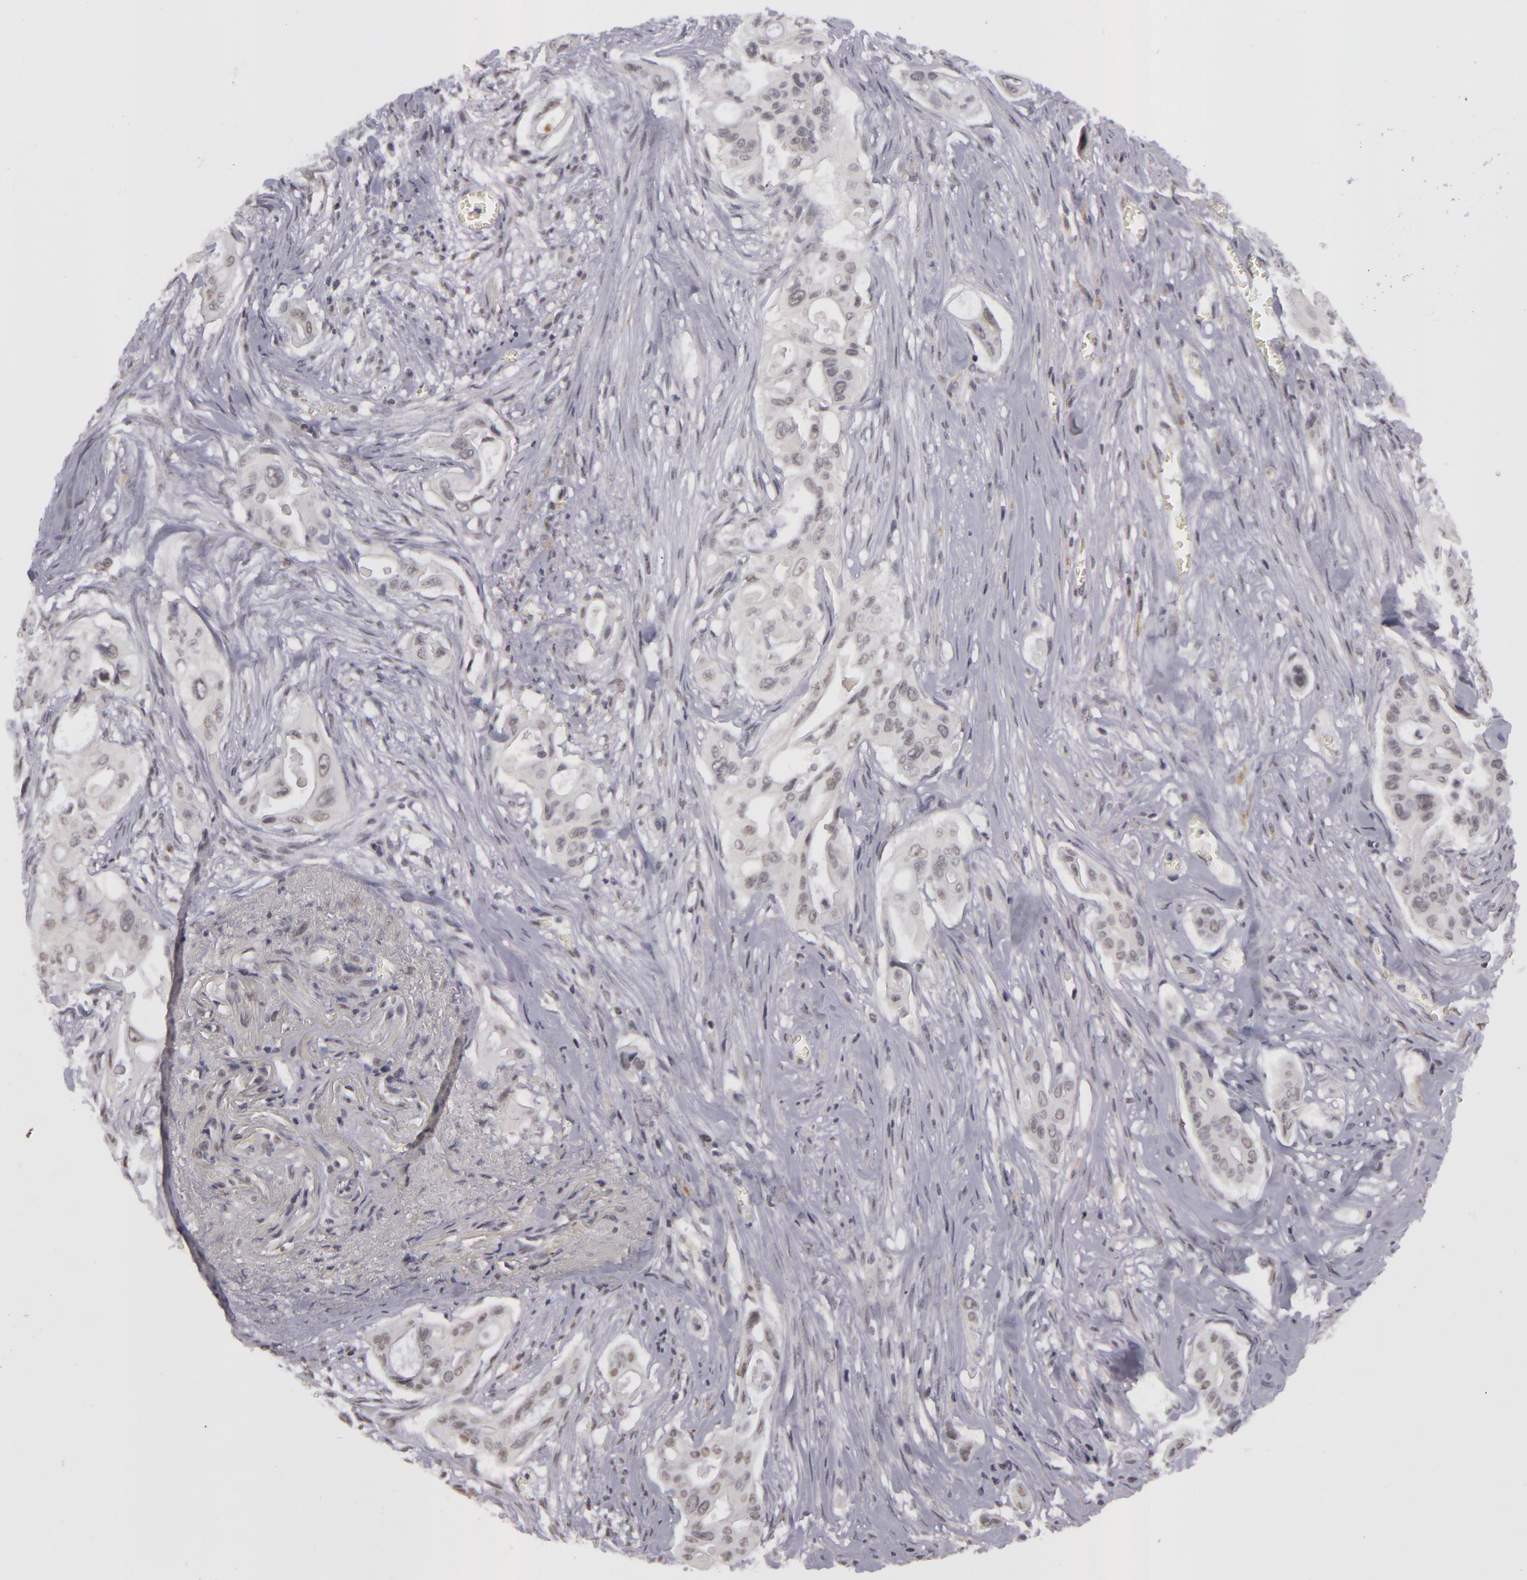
{"staining": {"intensity": "negative", "quantity": "none", "location": "none"}, "tissue": "pancreatic cancer", "cell_type": "Tumor cells", "image_type": "cancer", "snomed": [{"axis": "morphology", "description": "Adenocarcinoma, NOS"}, {"axis": "topography", "description": "Pancreas"}], "caption": "Protein analysis of pancreatic cancer displays no significant expression in tumor cells.", "gene": "RRP7A", "patient": {"sex": "male", "age": 77}}